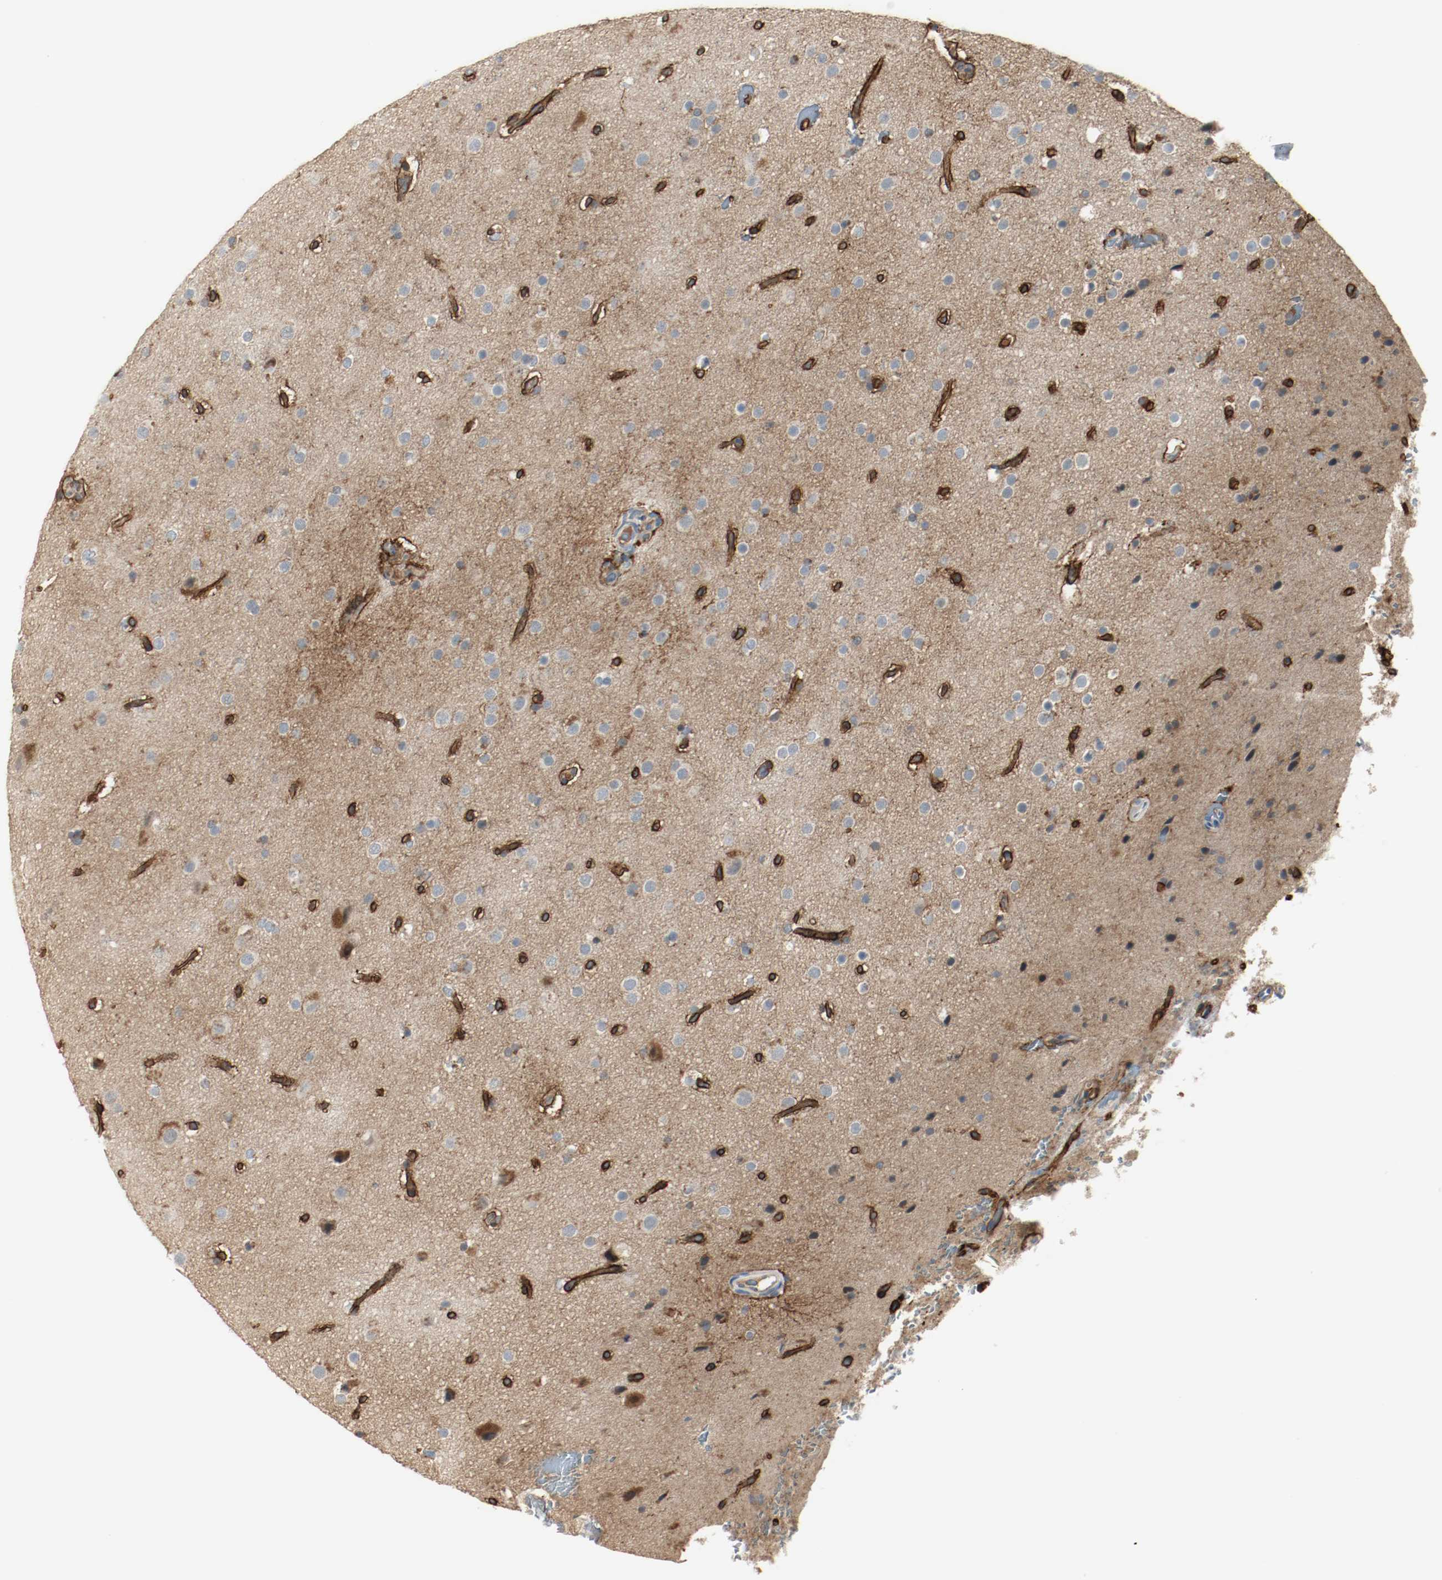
{"staining": {"intensity": "moderate", "quantity": "<25%", "location": "cytoplasmic/membranous"}, "tissue": "glioma", "cell_type": "Tumor cells", "image_type": "cancer", "snomed": [{"axis": "morphology", "description": "Glioma, malignant, Low grade"}, {"axis": "topography", "description": "Cerebral cortex"}], "caption": "Glioma stained for a protein (brown) reveals moderate cytoplasmic/membranous positive positivity in approximately <25% of tumor cells.", "gene": "MELTF", "patient": {"sex": "female", "age": 47}}